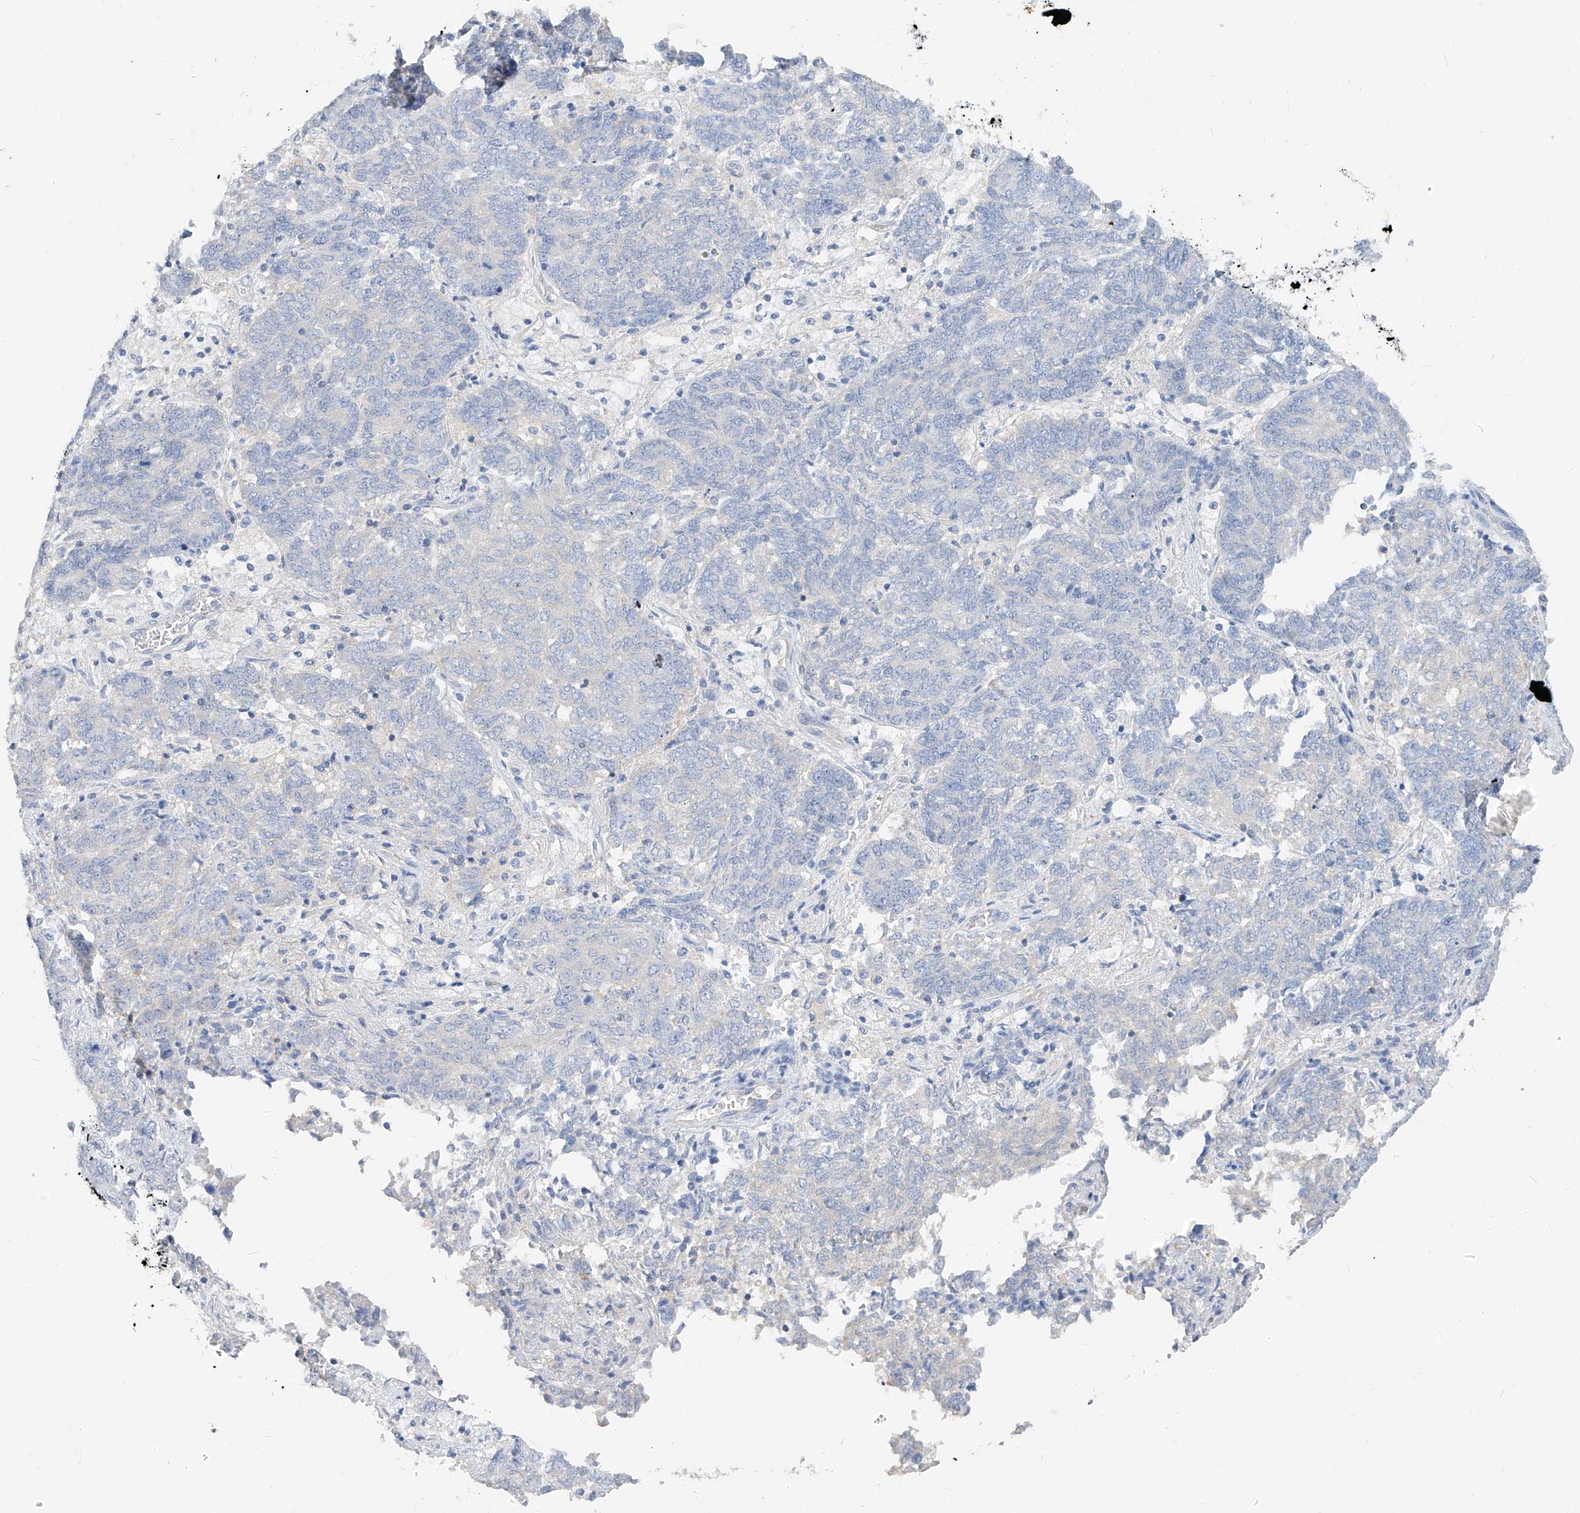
{"staining": {"intensity": "negative", "quantity": "none", "location": "none"}, "tissue": "endometrial cancer", "cell_type": "Tumor cells", "image_type": "cancer", "snomed": [{"axis": "morphology", "description": "Adenocarcinoma, NOS"}, {"axis": "topography", "description": "Endometrium"}], "caption": "Endometrial cancer (adenocarcinoma) stained for a protein using IHC exhibits no staining tumor cells.", "gene": "ZZEF1", "patient": {"sex": "female", "age": 80}}